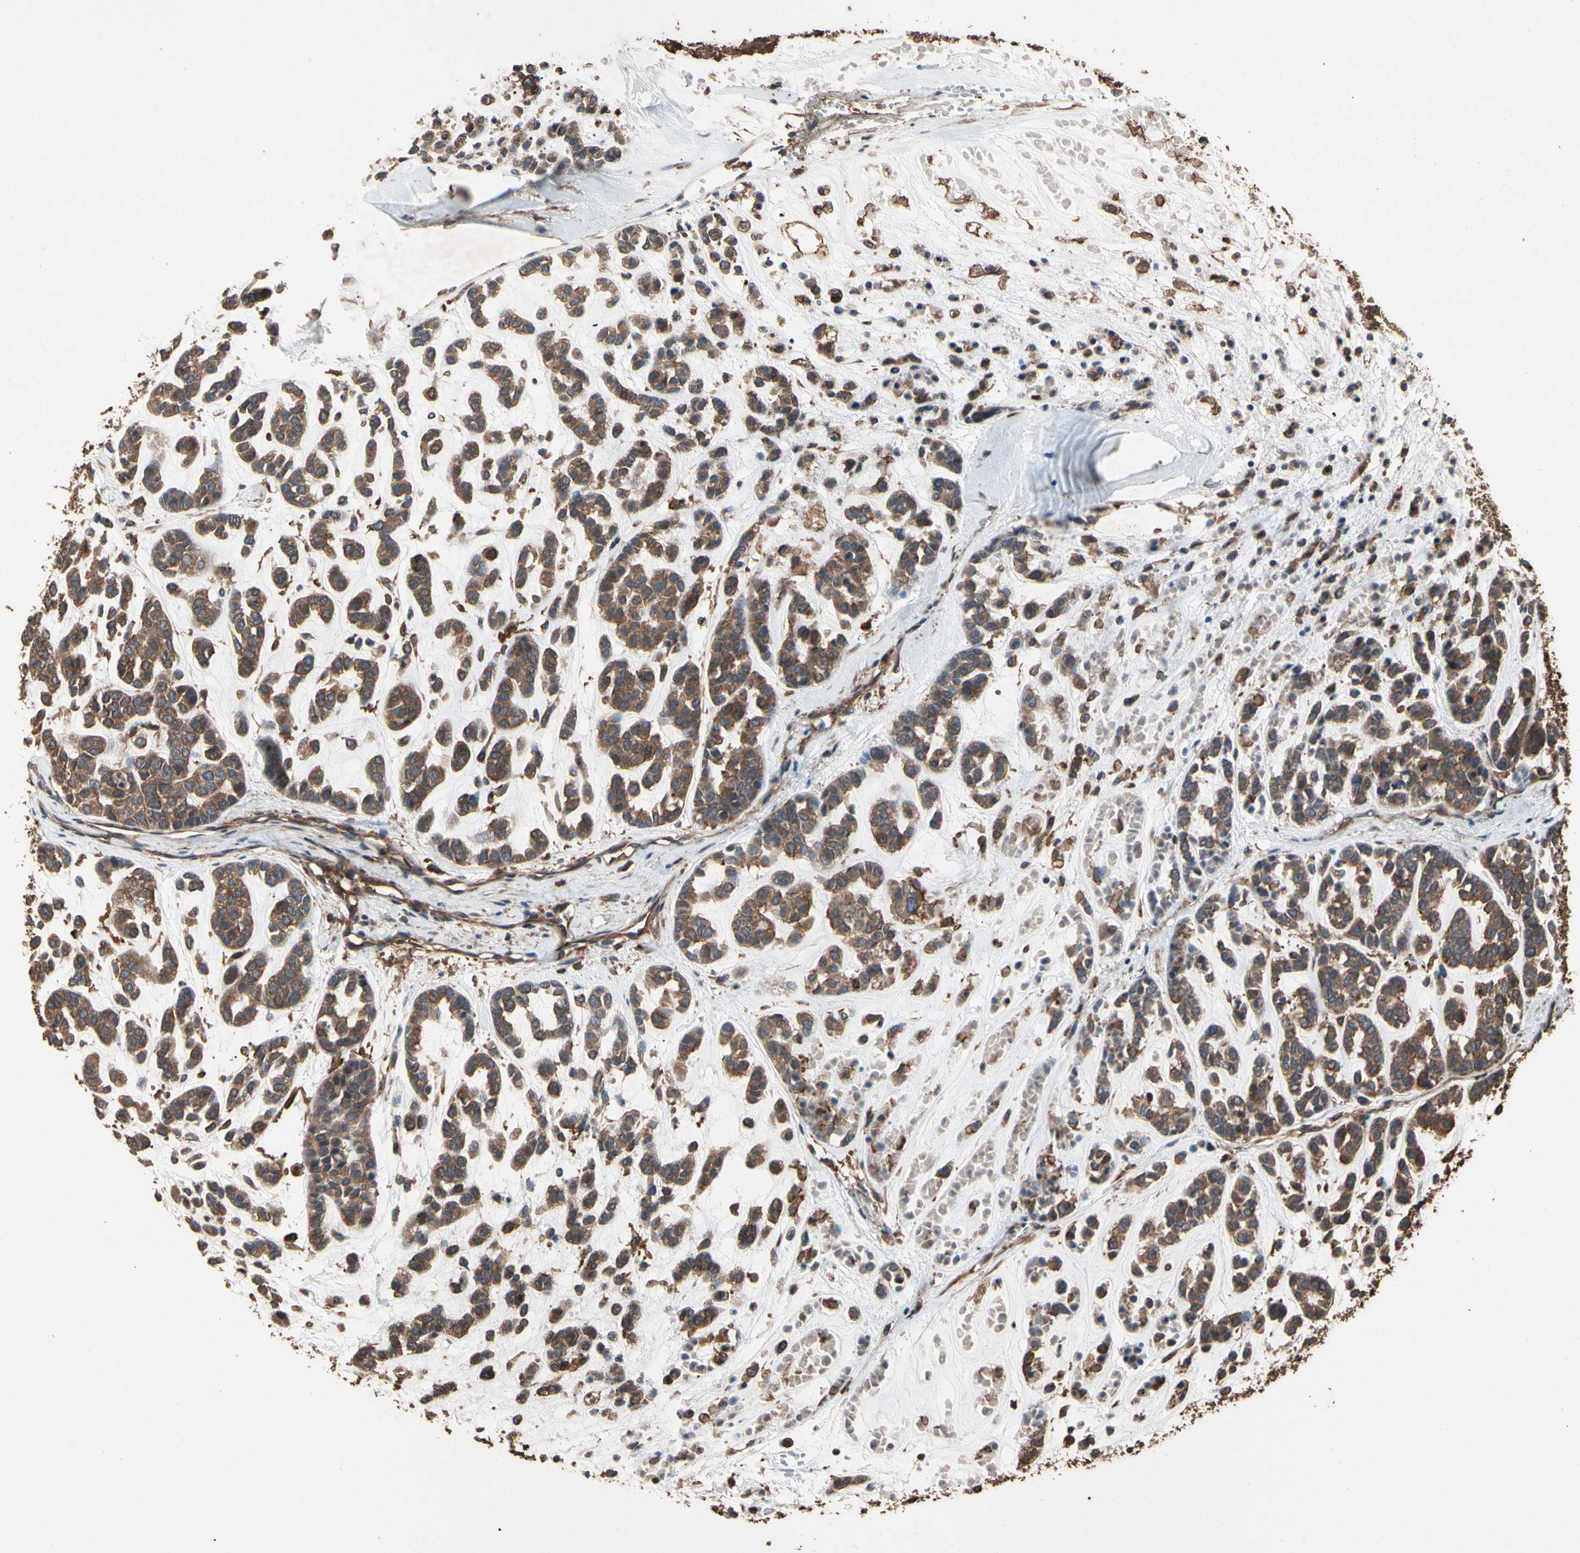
{"staining": {"intensity": "moderate", "quantity": ">75%", "location": "cytoplasmic/membranous"}, "tissue": "head and neck cancer", "cell_type": "Tumor cells", "image_type": "cancer", "snomed": [{"axis": "morphology", "description": "Adenocarcinoma, NOS"}, {"axis": "morphology", "description": "Adenoma, NOS"}, {"axis": "topography", "description": "Head-Neck"}], "caption": "IHC photomicrograph of head and neck cancer stained for a protein (brown), which shows medium levels of moderate cytoplasmic/membranous positivity in approximately >75% of tumor cells.", "gene": "AGBL2", "patient": {"sex": "female", "age": 55}}